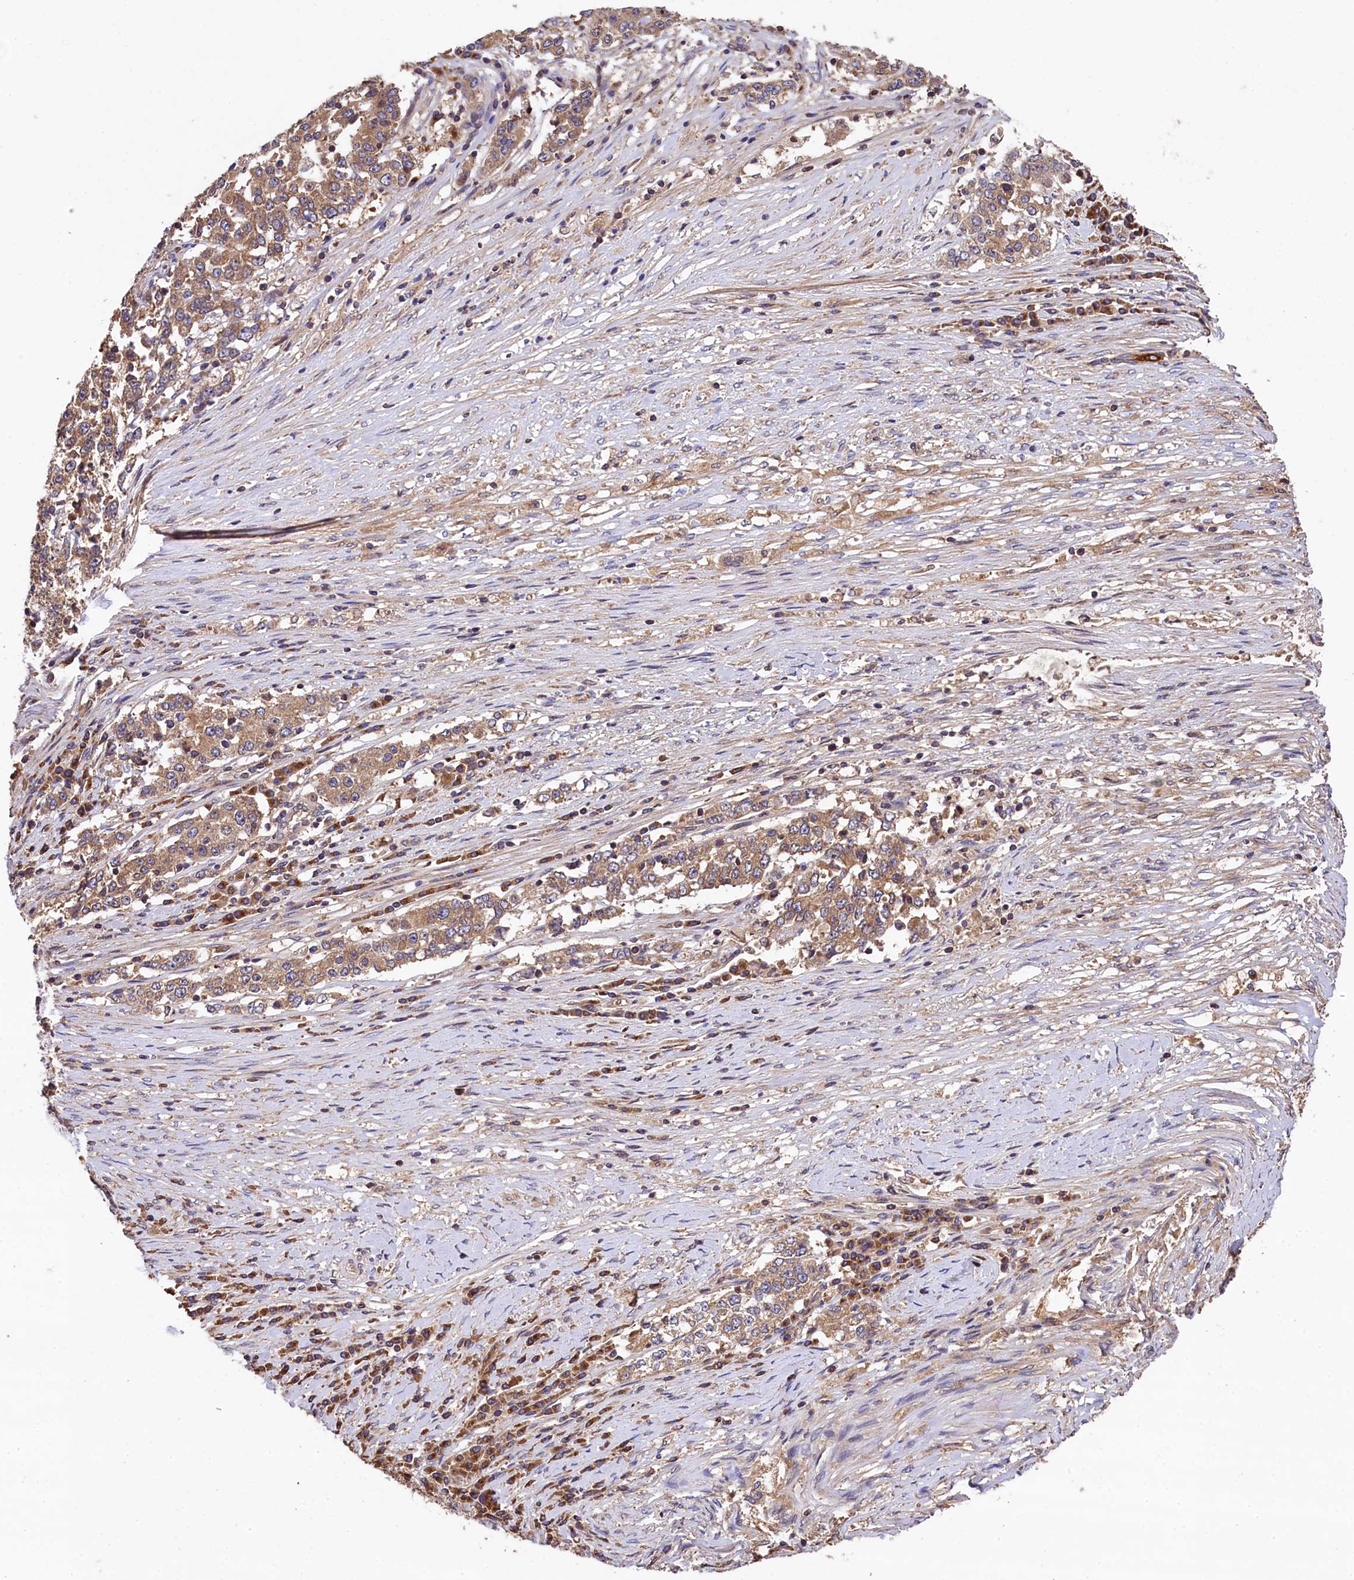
{"staining": {"intensity": "moderate", "quantity": ">75%", "location": "cytoplasmic/membranous"}, "tissue": "stomach cancer", "cell_type": "Tumor cells", "image_type": "cancer", "snomed": [{"axis": "morphology", "description": "Adenocarcinoma, NOS"}, {"axis": "topography", "description": "Stomach"}], "caption": "Human stomach cancer (adenocarcinoma) stained for a protein (brown) reveals moderate cytoplasmic/membranous positive positivity in about >75% of tumor cells.", "gene": "KLC2", "patient": {"sex": "male", "age": 59}}